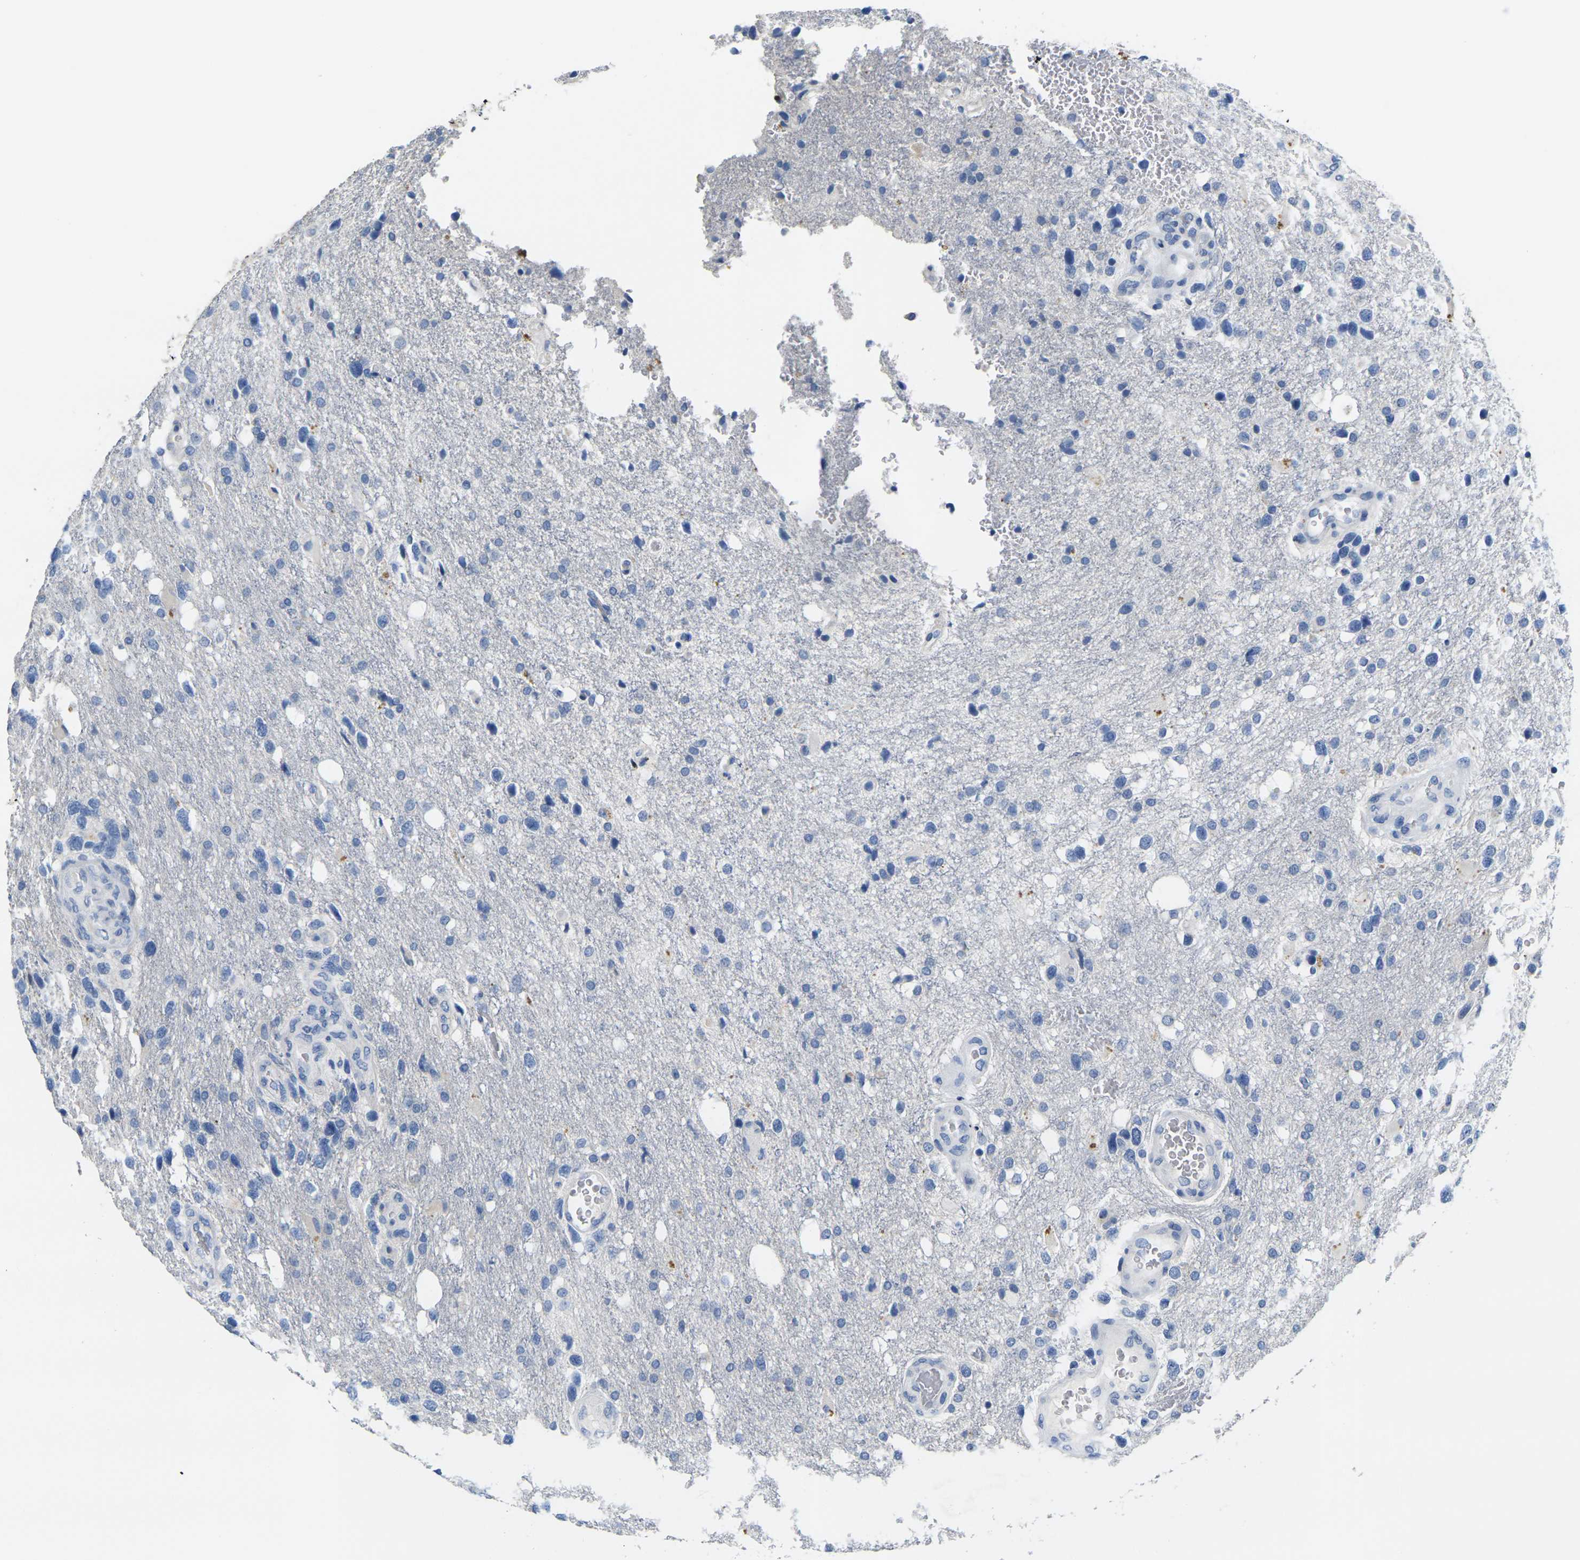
{"staining": {"intensity": "negative", "quantity": "none", "location": "none"}, "tissue": "glioma", "cell_type": "Tumor cells", "image_type": "cancer", "snomed": [{"axis": "morphology", "description": "Glioma, malignant, High grade"}, {"axis": "topography", "description": "Brain"}], "caption": "Immunohistochemistry micrograph of human glioma stained for a protein (brown), which reveals no staining in tumor cells.", "gene": "NOCT", "patient": {"sex": "female", "age": 58}}